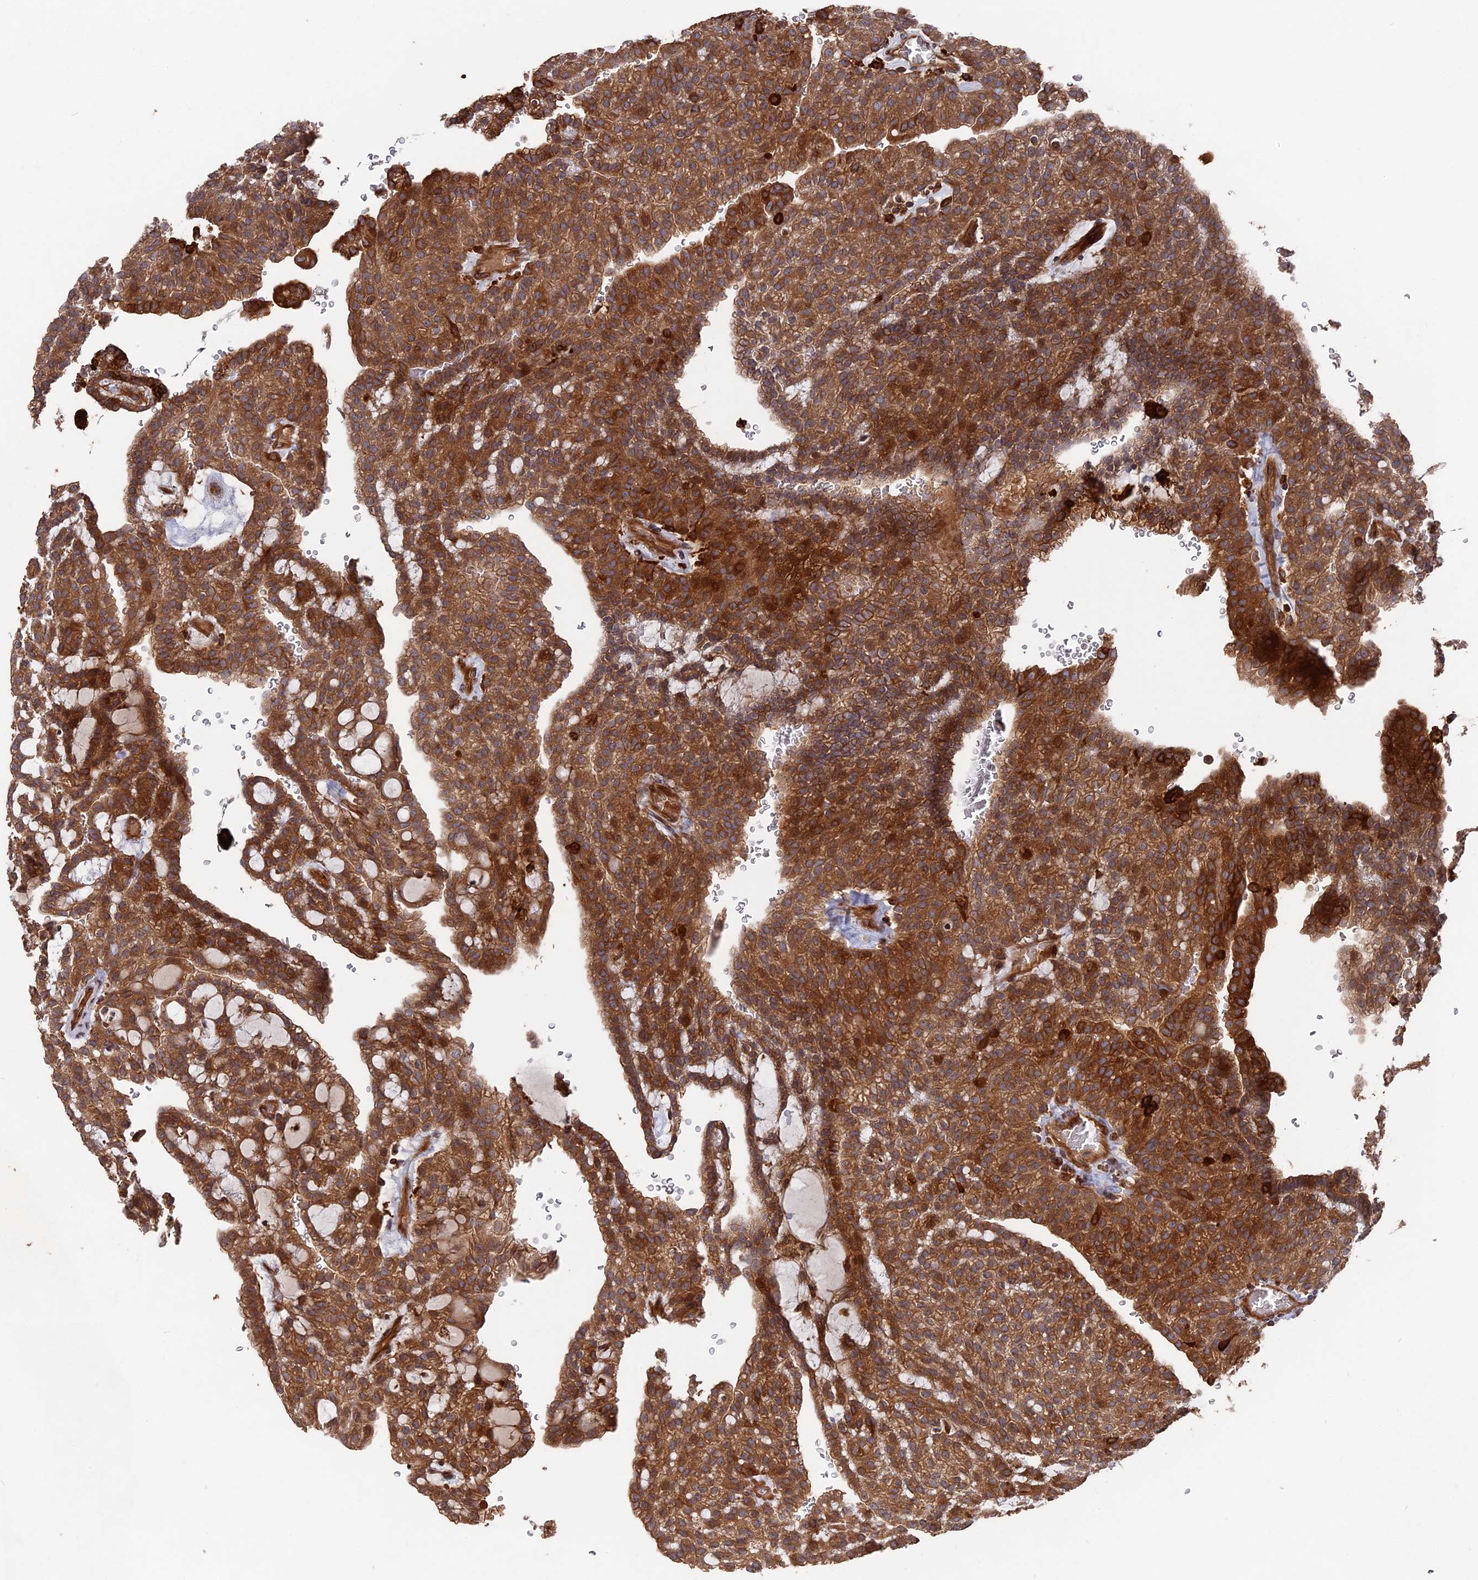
{"staining": {"intensity": "moderate", "quantity": ">75%", "location": "cytoplasmic/membranous"}, "tissue": "renal cancer", "cell_type": "Tumor cells", "image_type": "cancer", "snomed": [{"axis": "morphology", "description": "Adenocarcinoma, NOS"}, {"axis": "topography", "description": "Kidney"}], "caption": "Approximately >75% of tumor cells in human renal cancer (adenocarcinoma) reveal moderate cytoplasmic/membranous protein positivity as visualized by brown immunohistochemical staining.", "gene": "DEF8", "patient": {"sex": "male", "age": 63}}